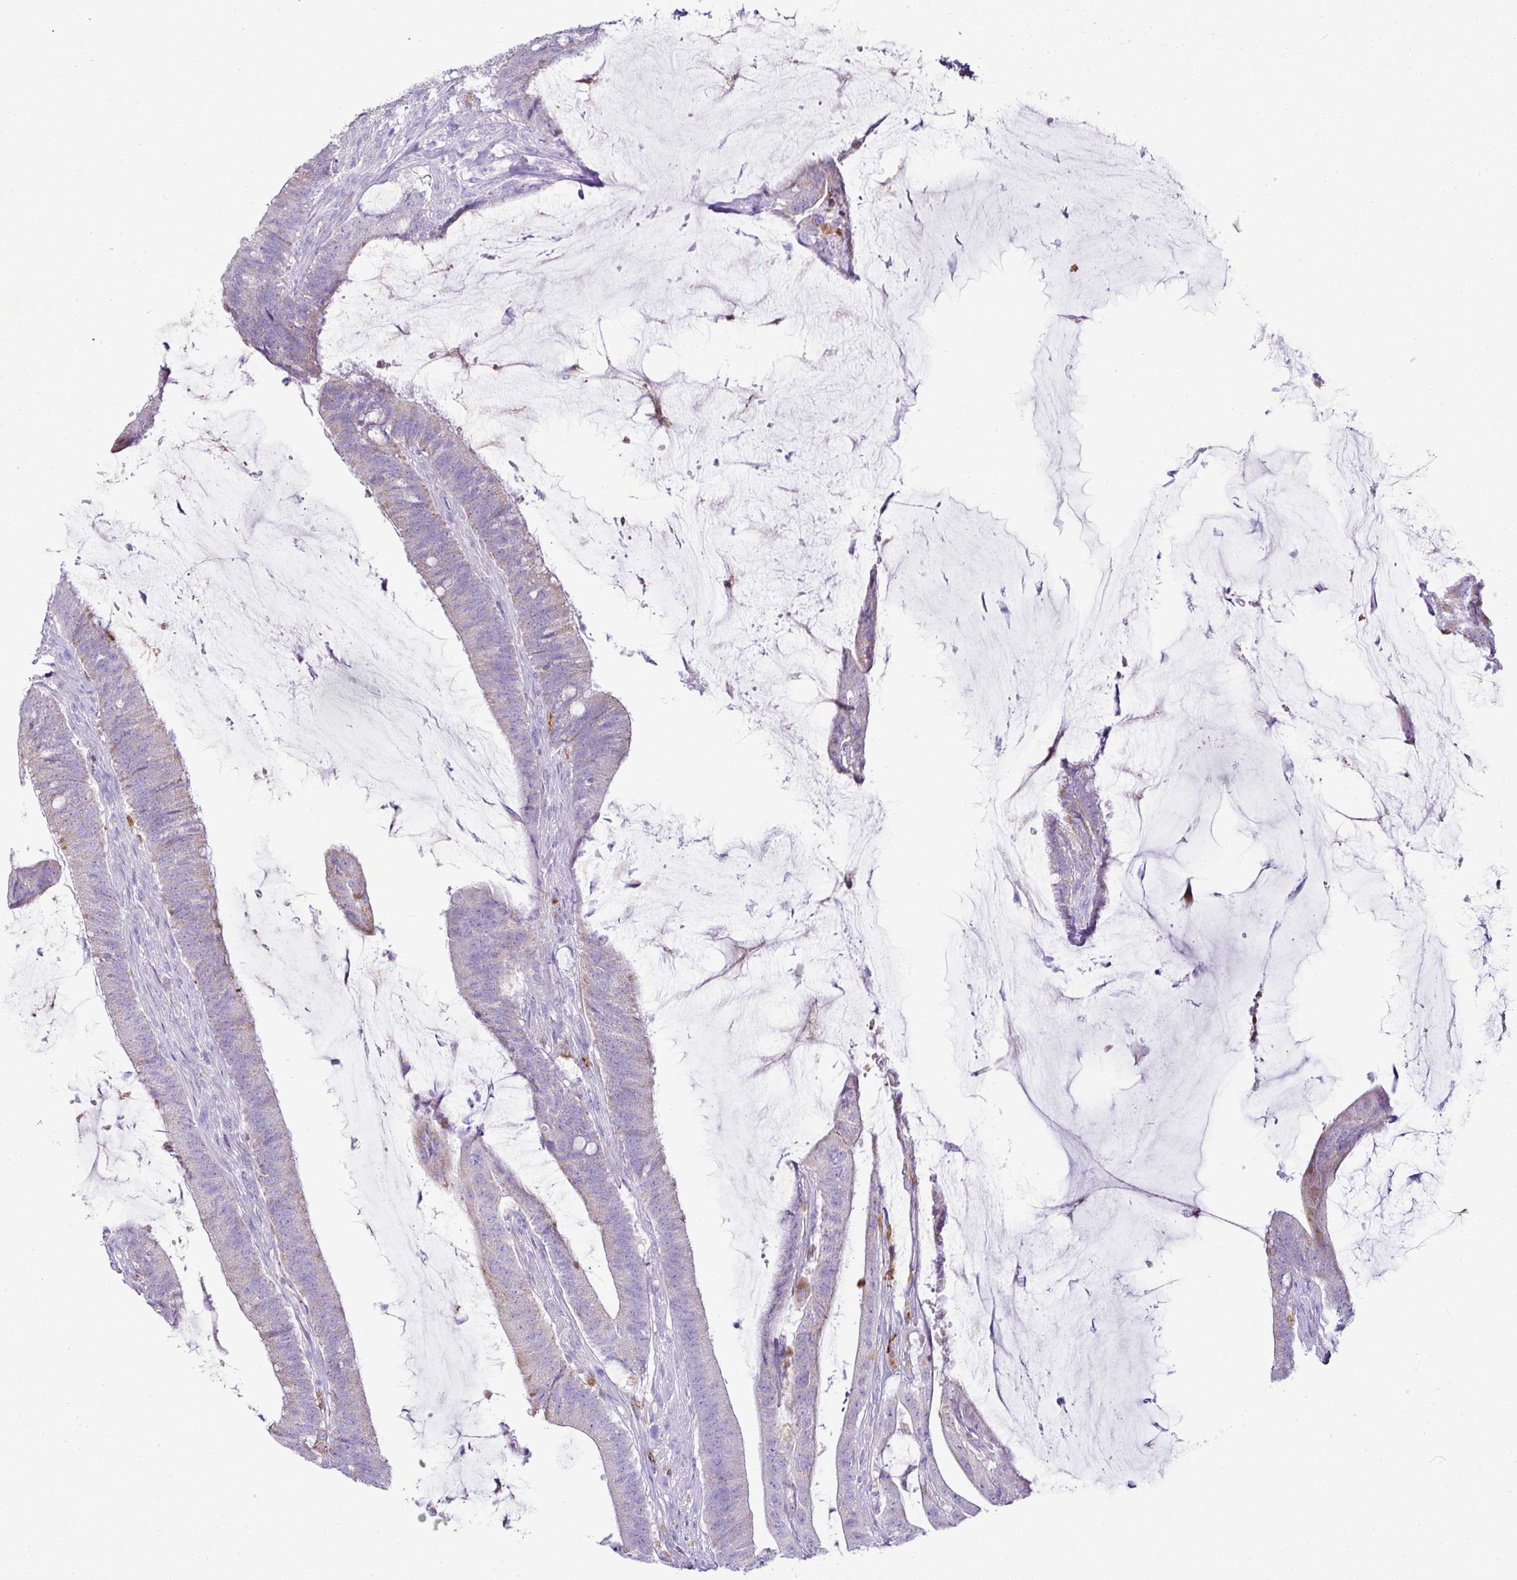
{"staining": {"intensity": "weak", "quantity": "25%-75%", "location": "cytoplasmic/membranous"}, "tissue": "colorectal cancer", "cell_type": "Tumor cells", "image_type": "cancer", "snomed": [{"axis": "morphology", "description": "Adenocarcinoma, NOS"}, {"axis": "topography", "description": "Colon"}], "caption": "Immunohistochemistry (IHC) image of human colorectal cancer stained for a protein (brown), which reveals low levels of weak cytoplasmic/membranous expression in about 25%-75% of tumor cells.", "gene": "PGAP4", "patient": {"sex": "female", "age": 43}}